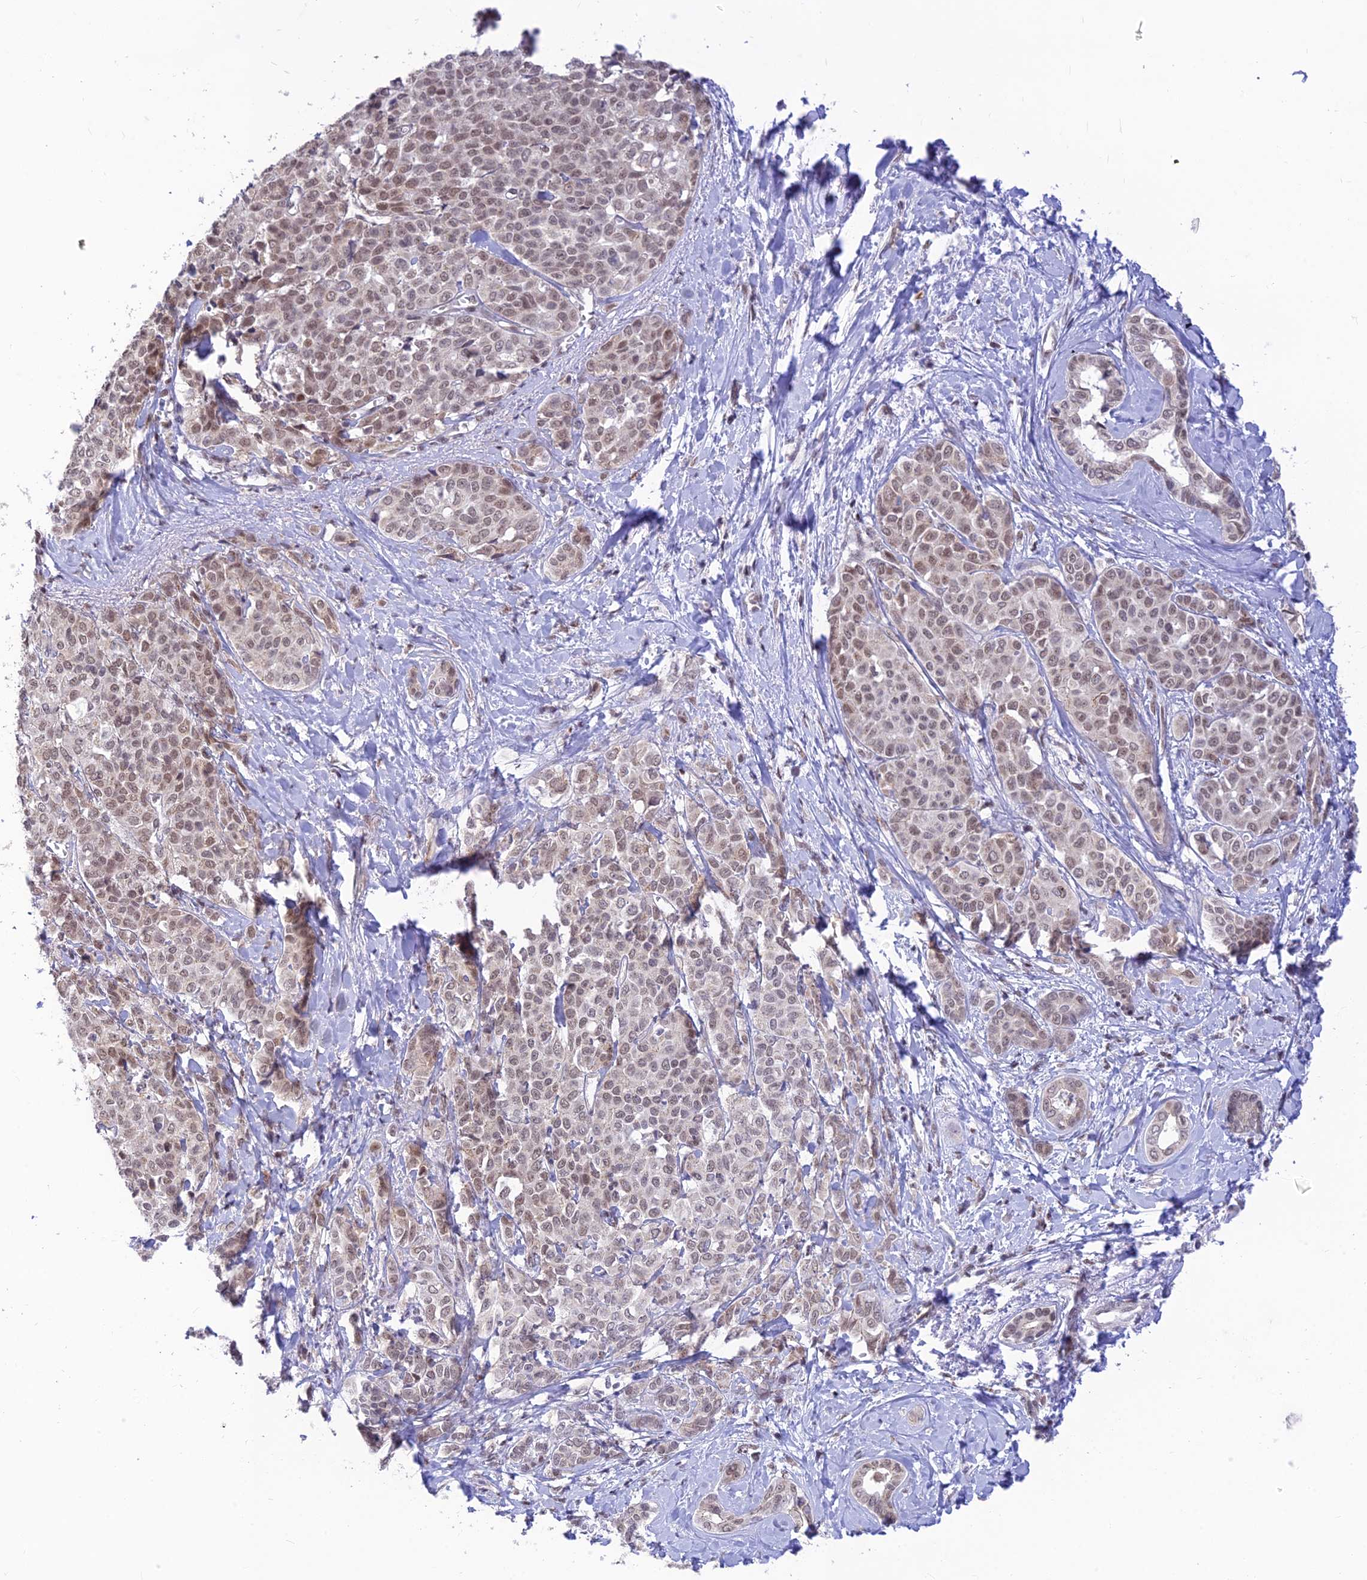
{"staining": {"intensity": "weak", "quantity": ">75%", "location": "nuclear"}, "tissue": "liver cancer", "cell_type": "Tumor cells", "image_type": "cancer", "snomed": [{"axis": "morphology", "description": "Cholangiocarcinoma"}, {"axis": "topography", "description": "Liver"}], "caption": "Tumor cells demonstrate low levels of weak nuclear expression in approximately >75% of cells in human liver cholangiocarcinoma. (DAB = brown stain, brightfield microscopy at high magnification).", "gene": "MICOS13", "patient": {"sex": "female", "age": 77}}